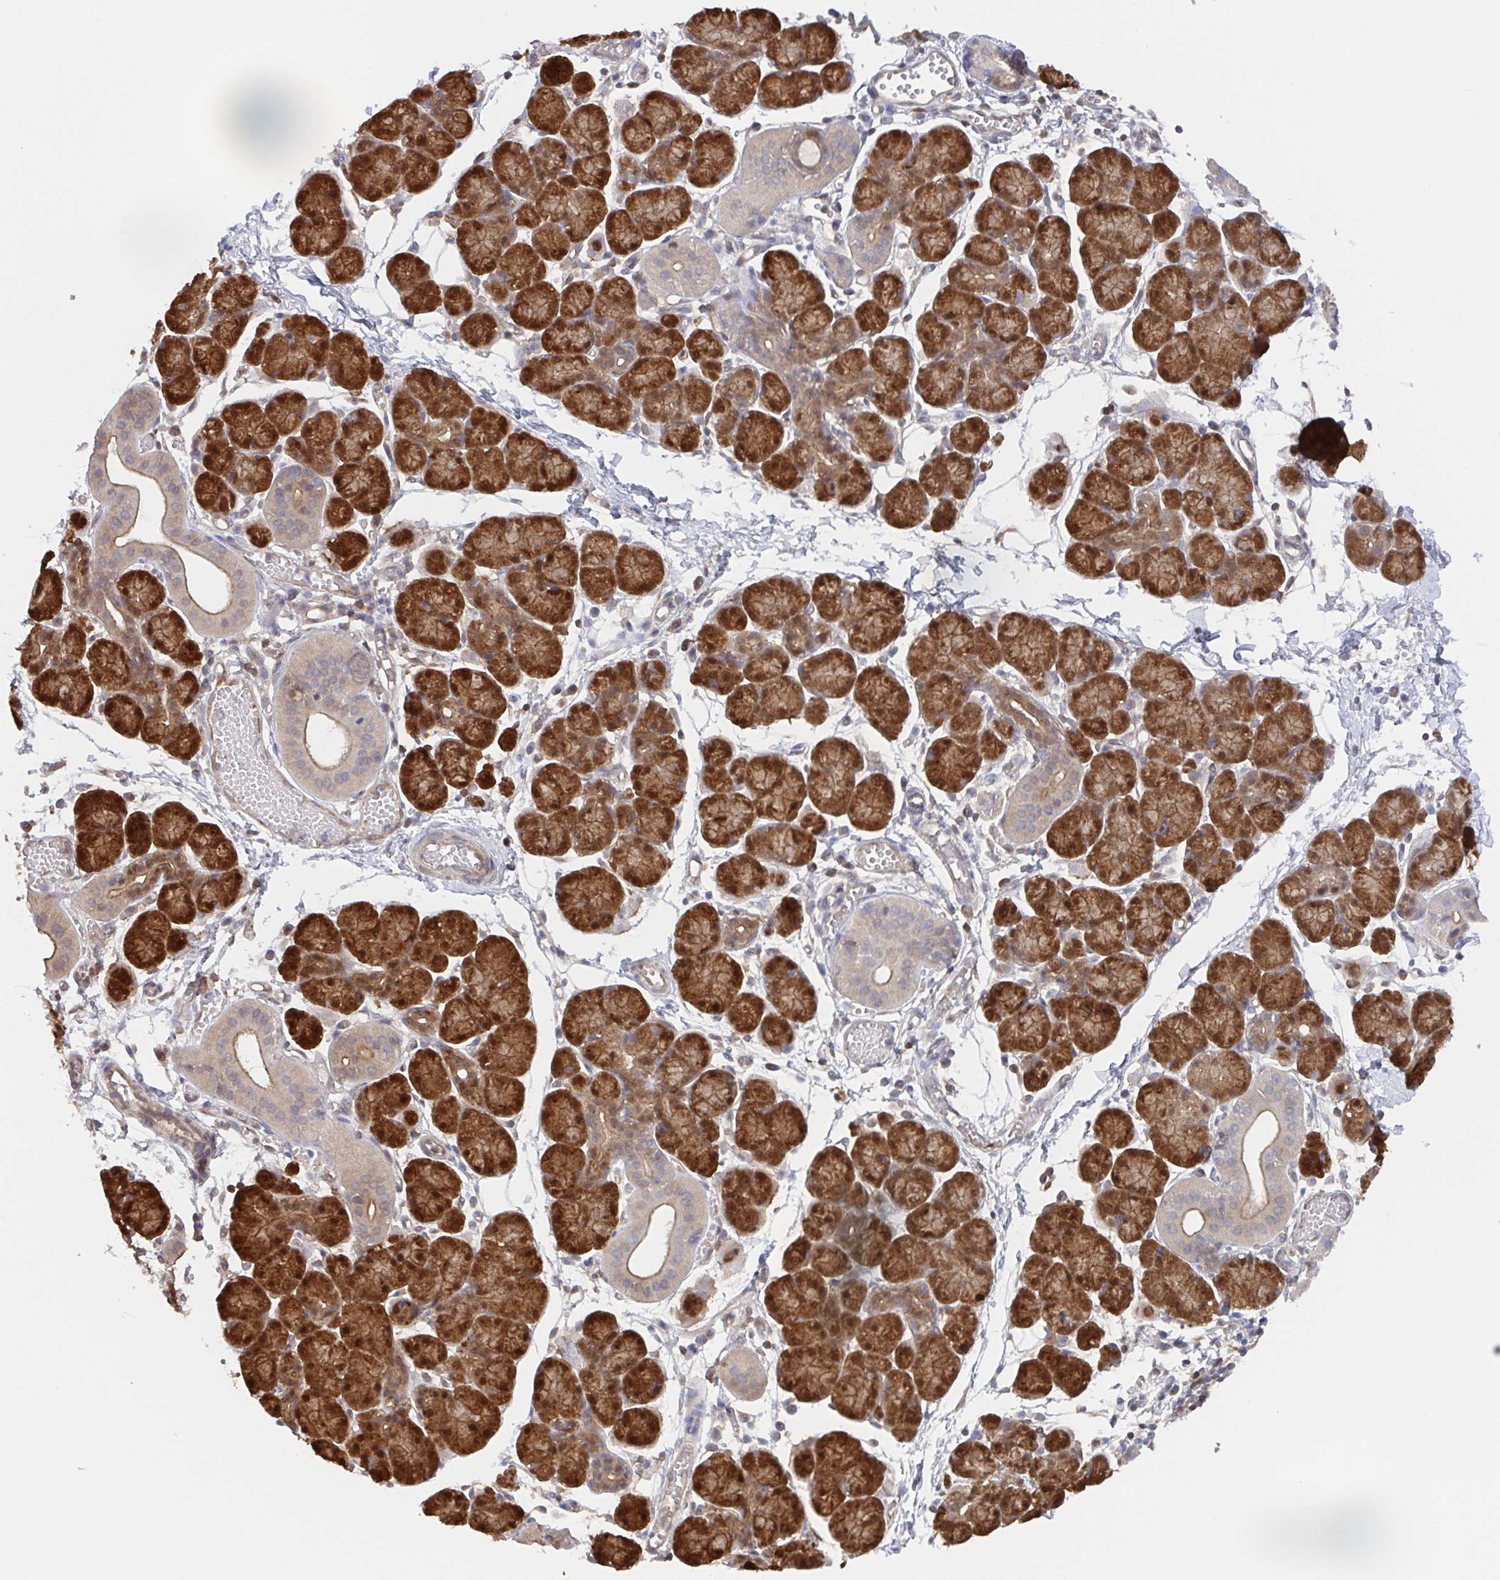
{"staining": {"intensity": "strong", "quantity": "25%-75%", "location": "cytoplasmic/membranous,nuclear"}, "tissue": "salivary gland", "cell_type": "Glandular cells", "image_type": "normal", "snomed": [{"axis": "morphology", "description": "Normal tissue, NOS"}, {"axis": "morphology", "description": "Inflammation, NOS"}, {"axis": "topography", "description": "Lymph node"}, {"axis": "topography", "description": "Salivary gland"}], "caption": "IHC histopathology image of unremarkable salivary gland: human salivary gland stained using immunohistochemistry displays high levels of strong protein expression localized specifically in the cytoplasmic/membranous,nuclear of glandular cells, appearing as a cytoplasmic/membranous,nuclear brown color.", "gene": "AGFG2", "patient": {"sex": "male", "age": 3}}